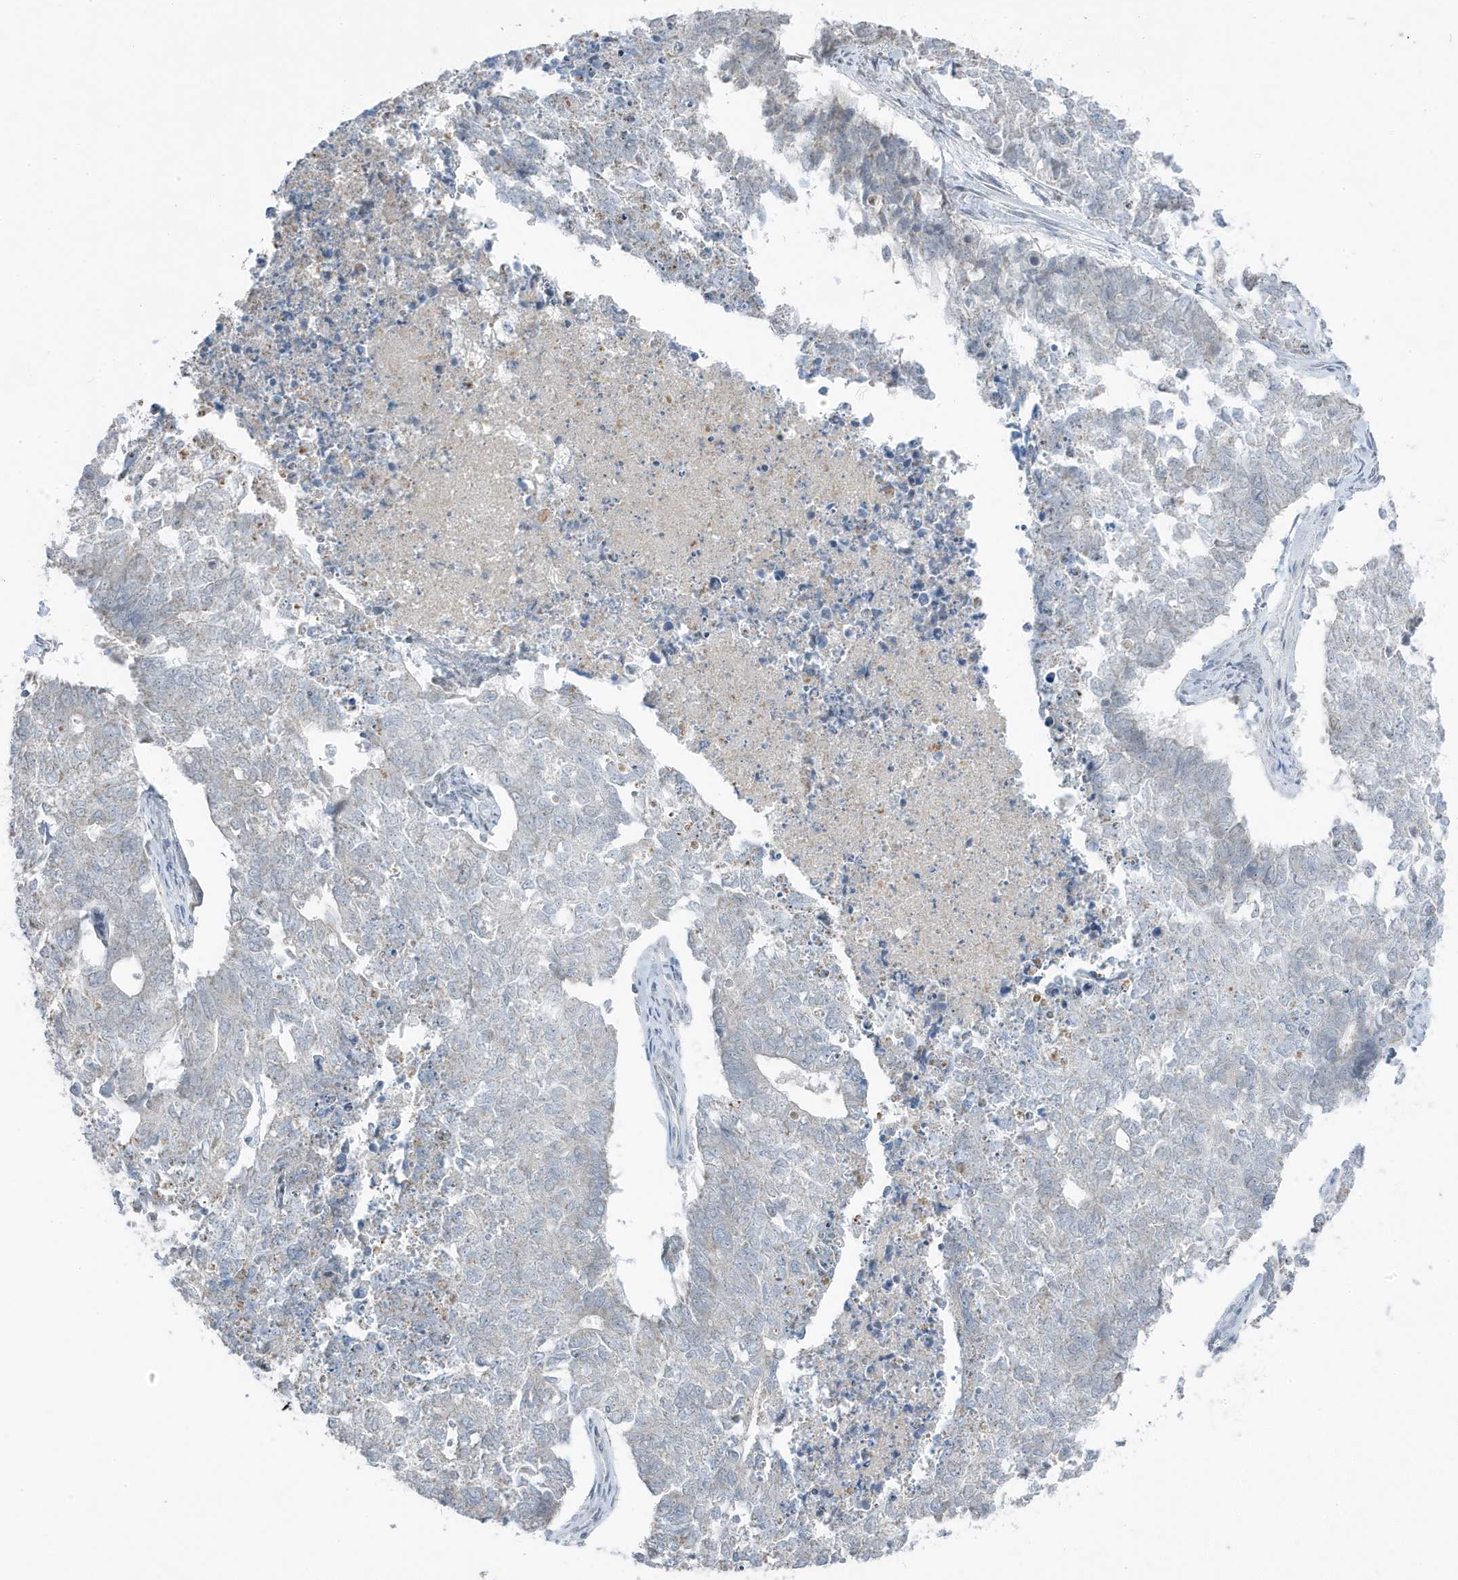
{"staining": {"intensity": "negative", "quantity": "none", "location": "none"}, "tissue": "cervical cancer", "cell_type": "Tumor cells", "image_type": "cancer", "snomed": [{"axis": "morphology", "description": "Squamous cell carcinoma, NOS"}, {"axis": "topography", "description": "Cervix"}], "caption": "Cervical squamous cell carcinoma was stained to show a protein in brown. There is no significant positivity in tumor cells.", "gene": "TSEN15", "patient": {"sex": "female", "age": 63}}